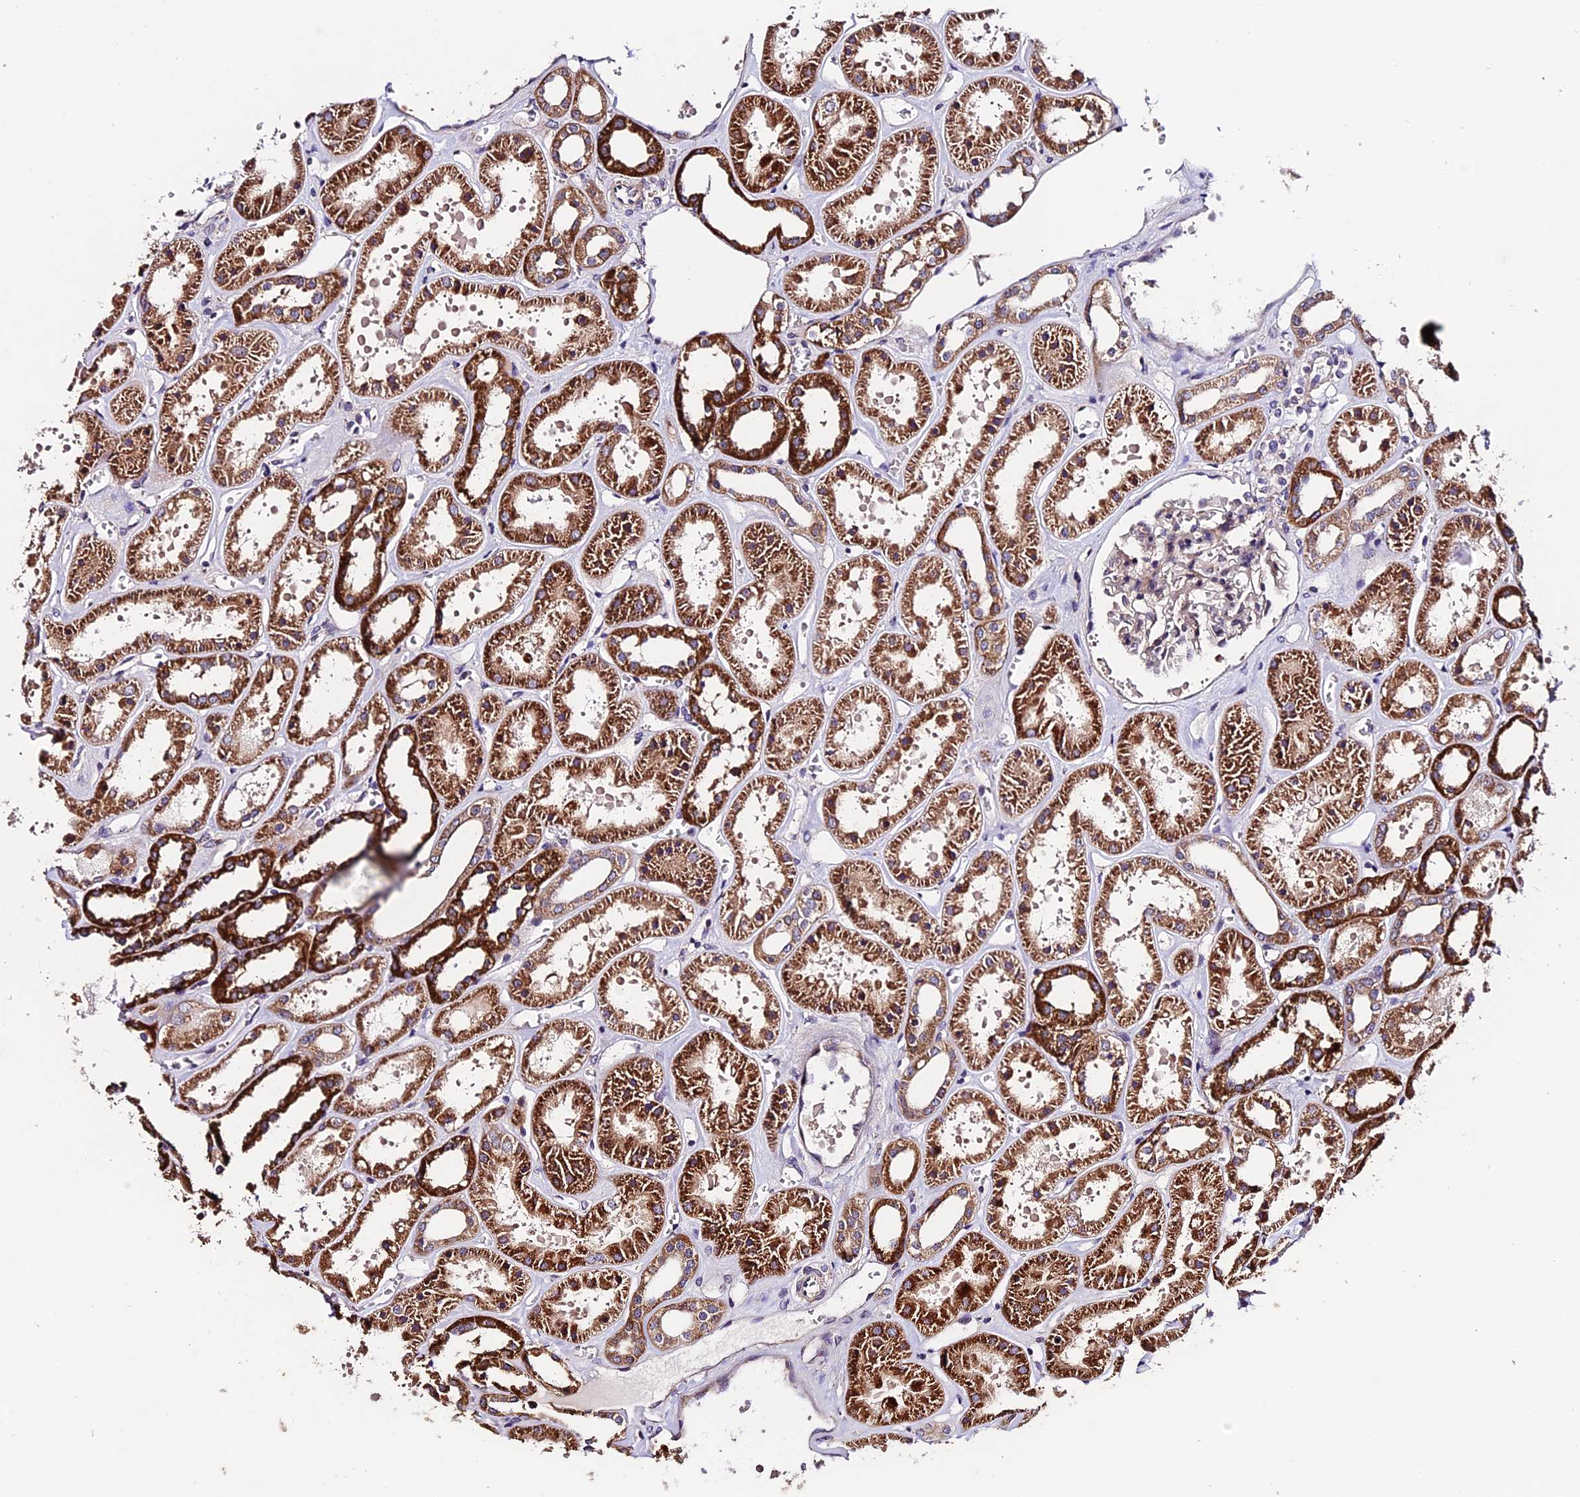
{"staining": {"intensity": "weak", "quantity": "<25%", "location": "nuclear"}, "tissue": "kidney", "cell_type": "Cells in glomeruli", "image_type": "normal", "snomed": [{"axis": "morphology", "description": "Normal tissue, NOS"}, {"axis": "topography", "description": "Kidney"}], "caption": "Histopathology image shows no protein positivity in cells in glomeruli of benign kidney. The staining is performed using DAB brown chromogen with nuclei counter-stained in using hematoxylin.", "gene": "TRMT1", "patient": {"sex": "female", "age": 41}}